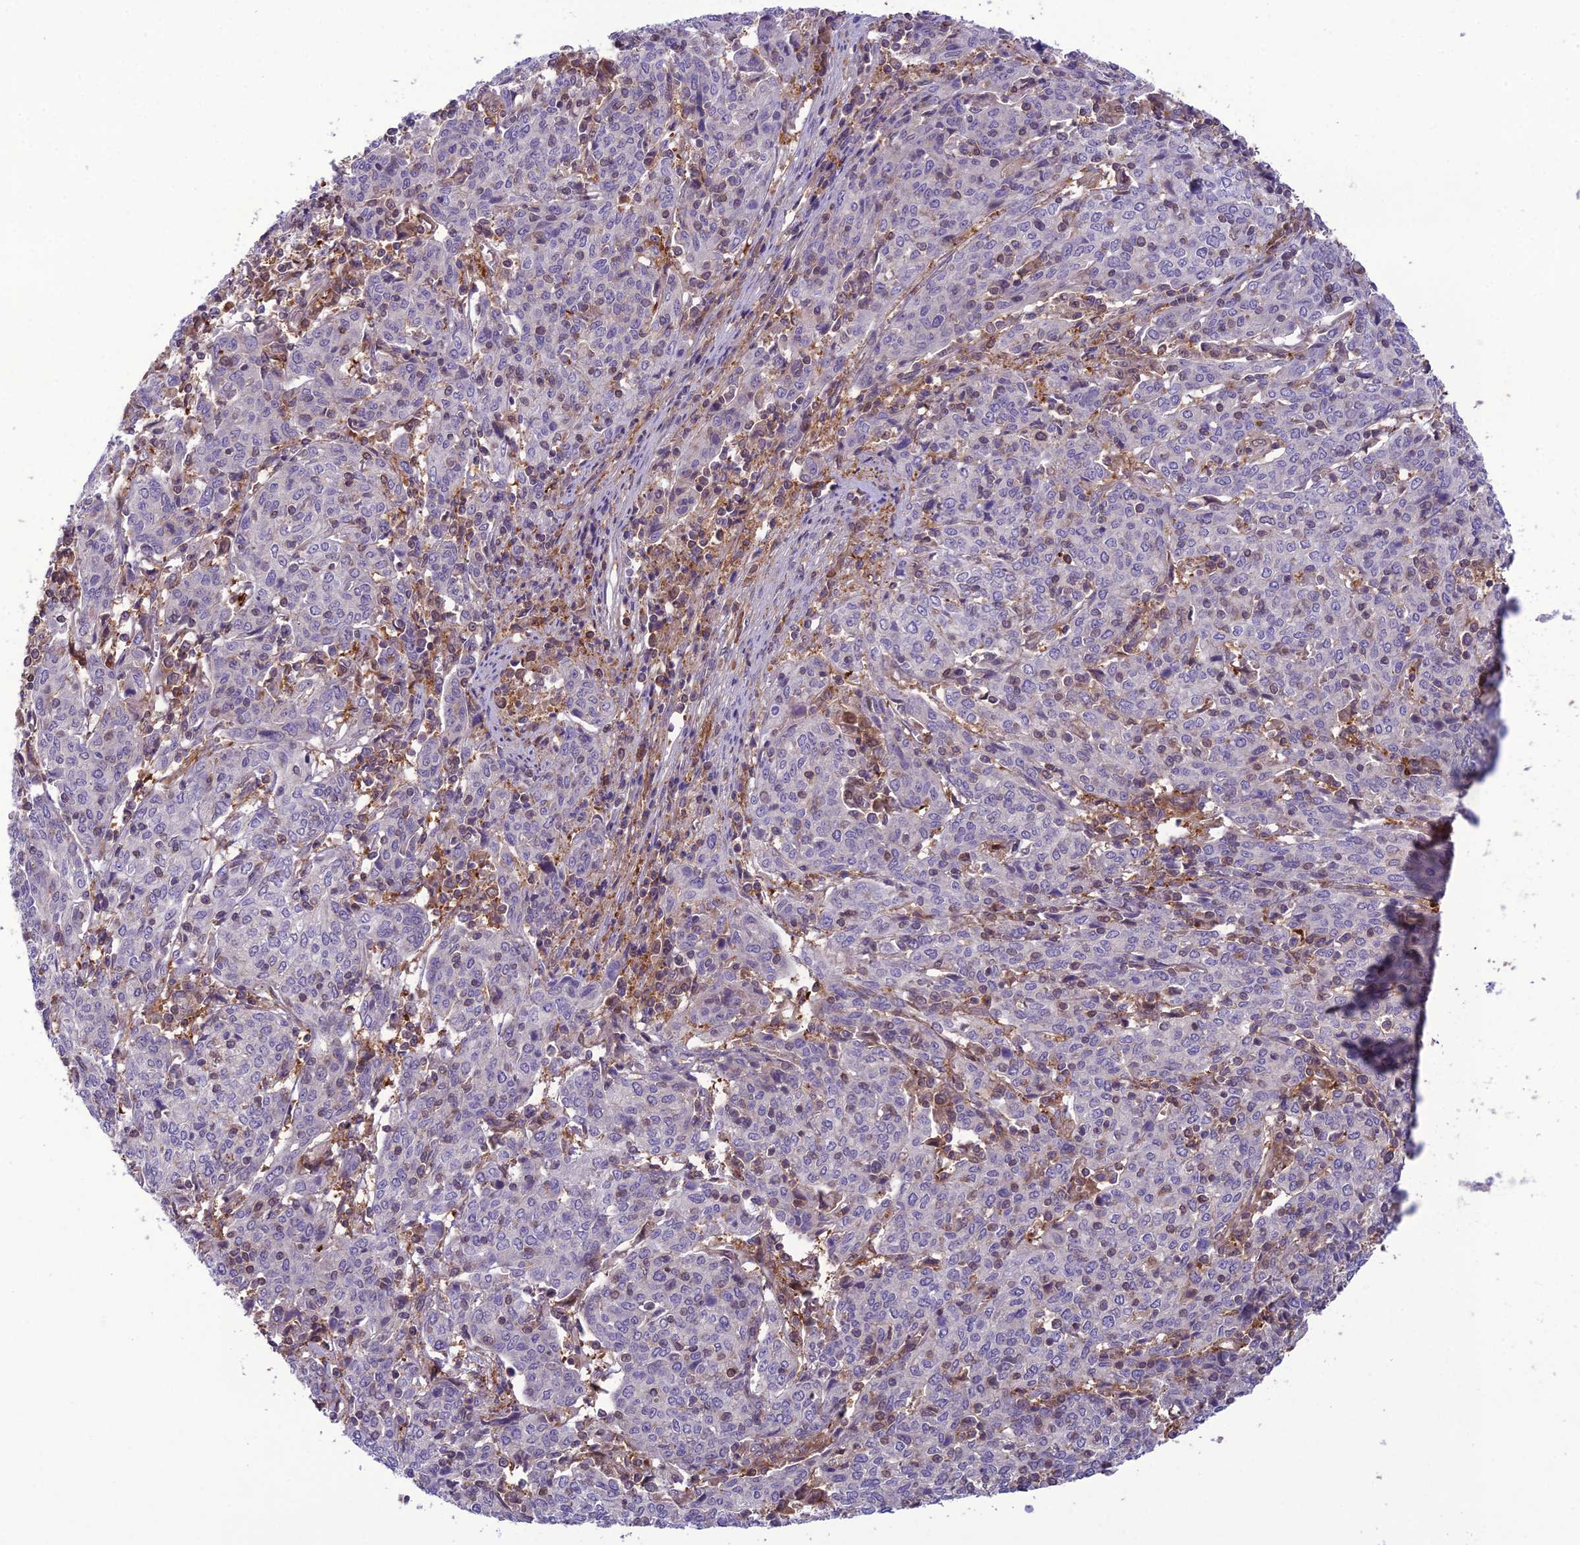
{"staining": {"intensity": "negative", "quantity": "none", "location": "none"}, "tissue": "cervical cancer", "cell_type": "Tumor cells", "image_type": "cancer", "snomed": [{"axis": "morphology", "description": "Squamous cell carcinoma, NOS"}, {"axis": "topography", "description": "Cervix"}], "caption": "Immunohistochemistry of human squamous cell carcinoma (cervical) displays no staining in tumor cells.", "gene": "GDF6", "patient": {"sex": "female", "age": 67}}